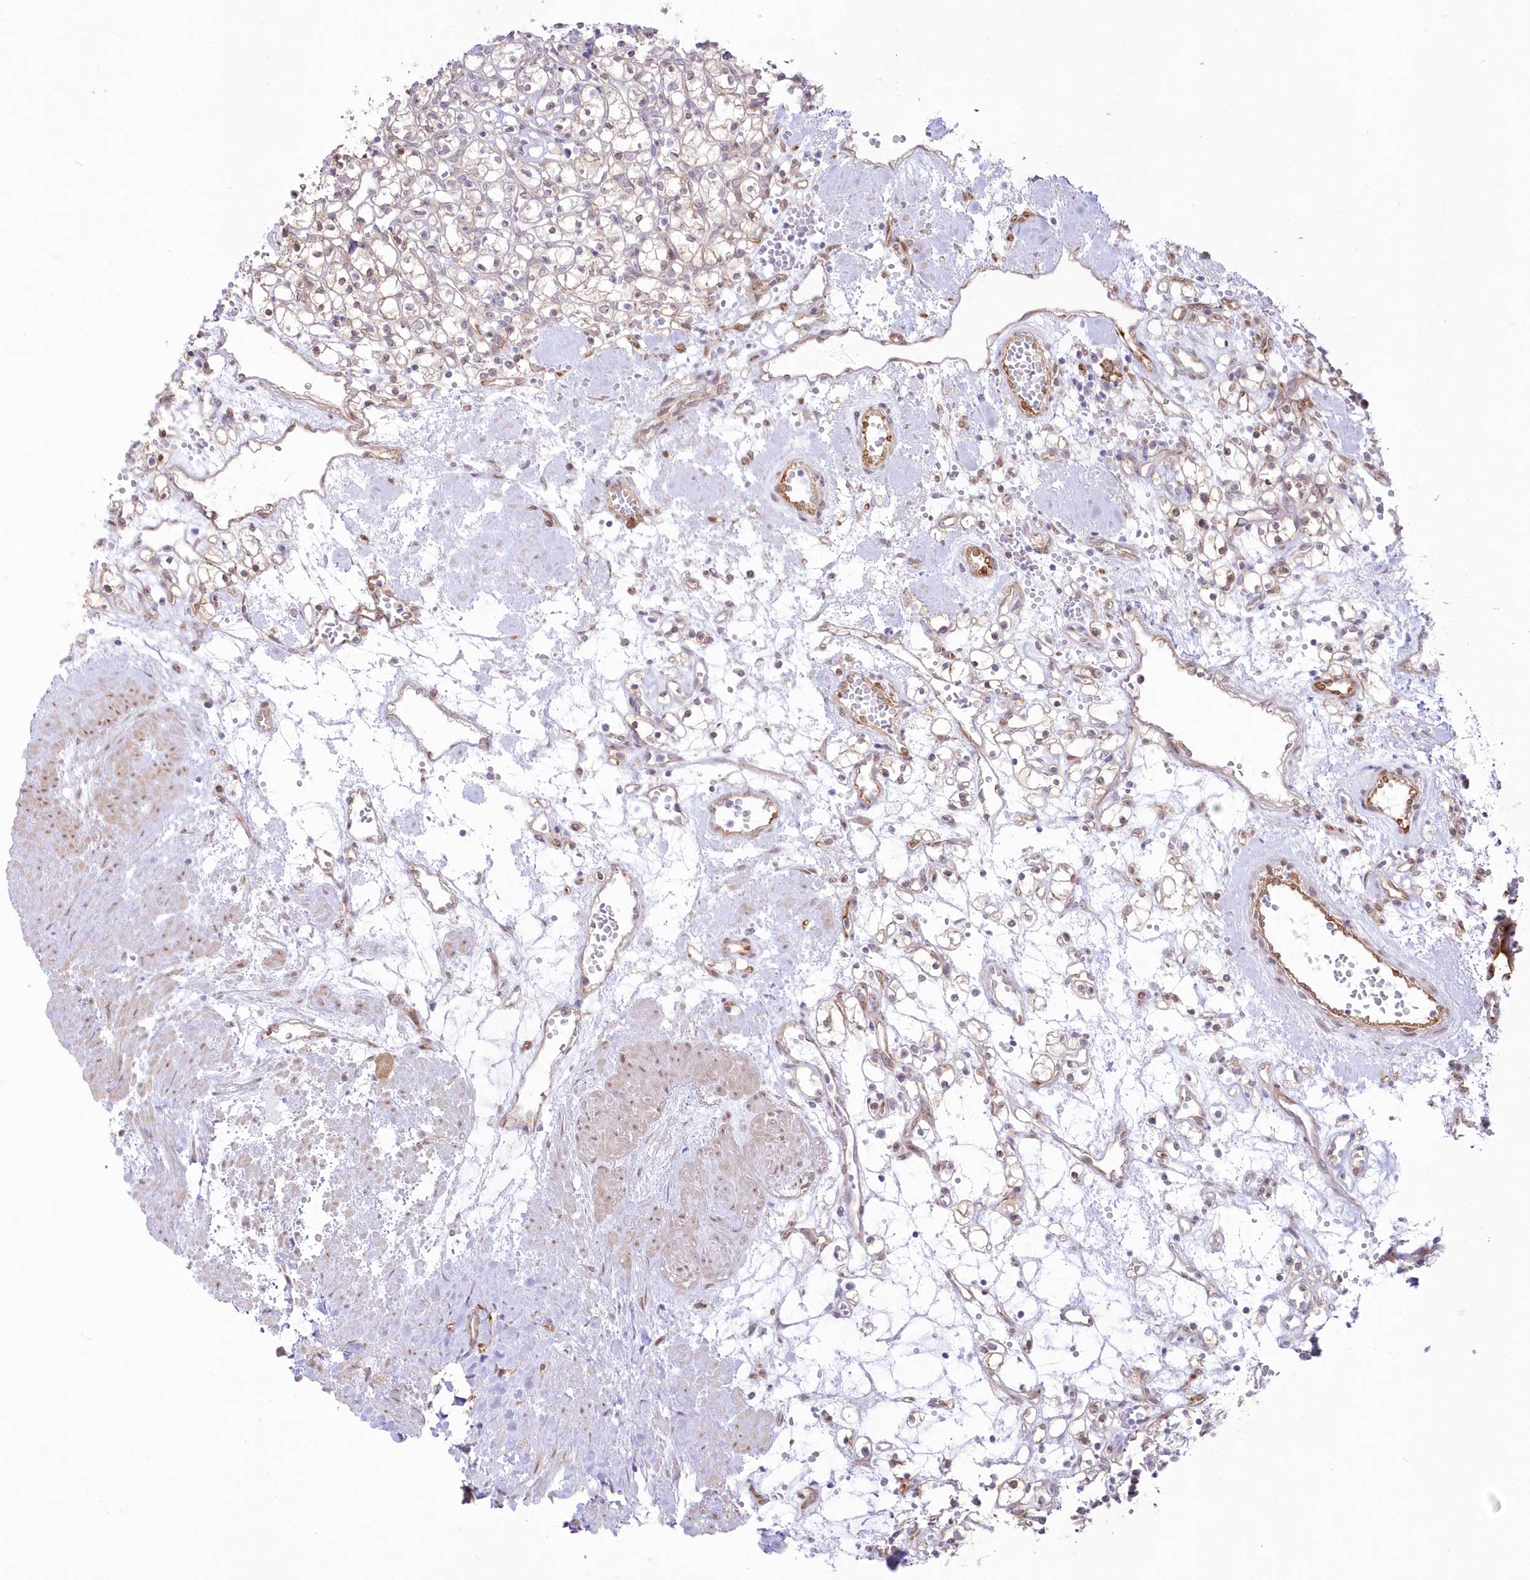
{"staining": {"intensity": "negative", "quantity": "none", "location": "none"}, "tissue": "renal cancer", "cell_type": "Tumor cells", "image_type": "cancer", "snomed": [{"axis": "morphology", "description": "Adenocarcinoma, NOS"}, {"axis": "topography", "description": "Kidney"}], "caption": "Immunohistochemistry (IHC) of human renal adenocarcinoma displays no positivity in tumor cells.", "gene": "SH3PXD2B", "patient": {"sex": "female", "age": 59}}